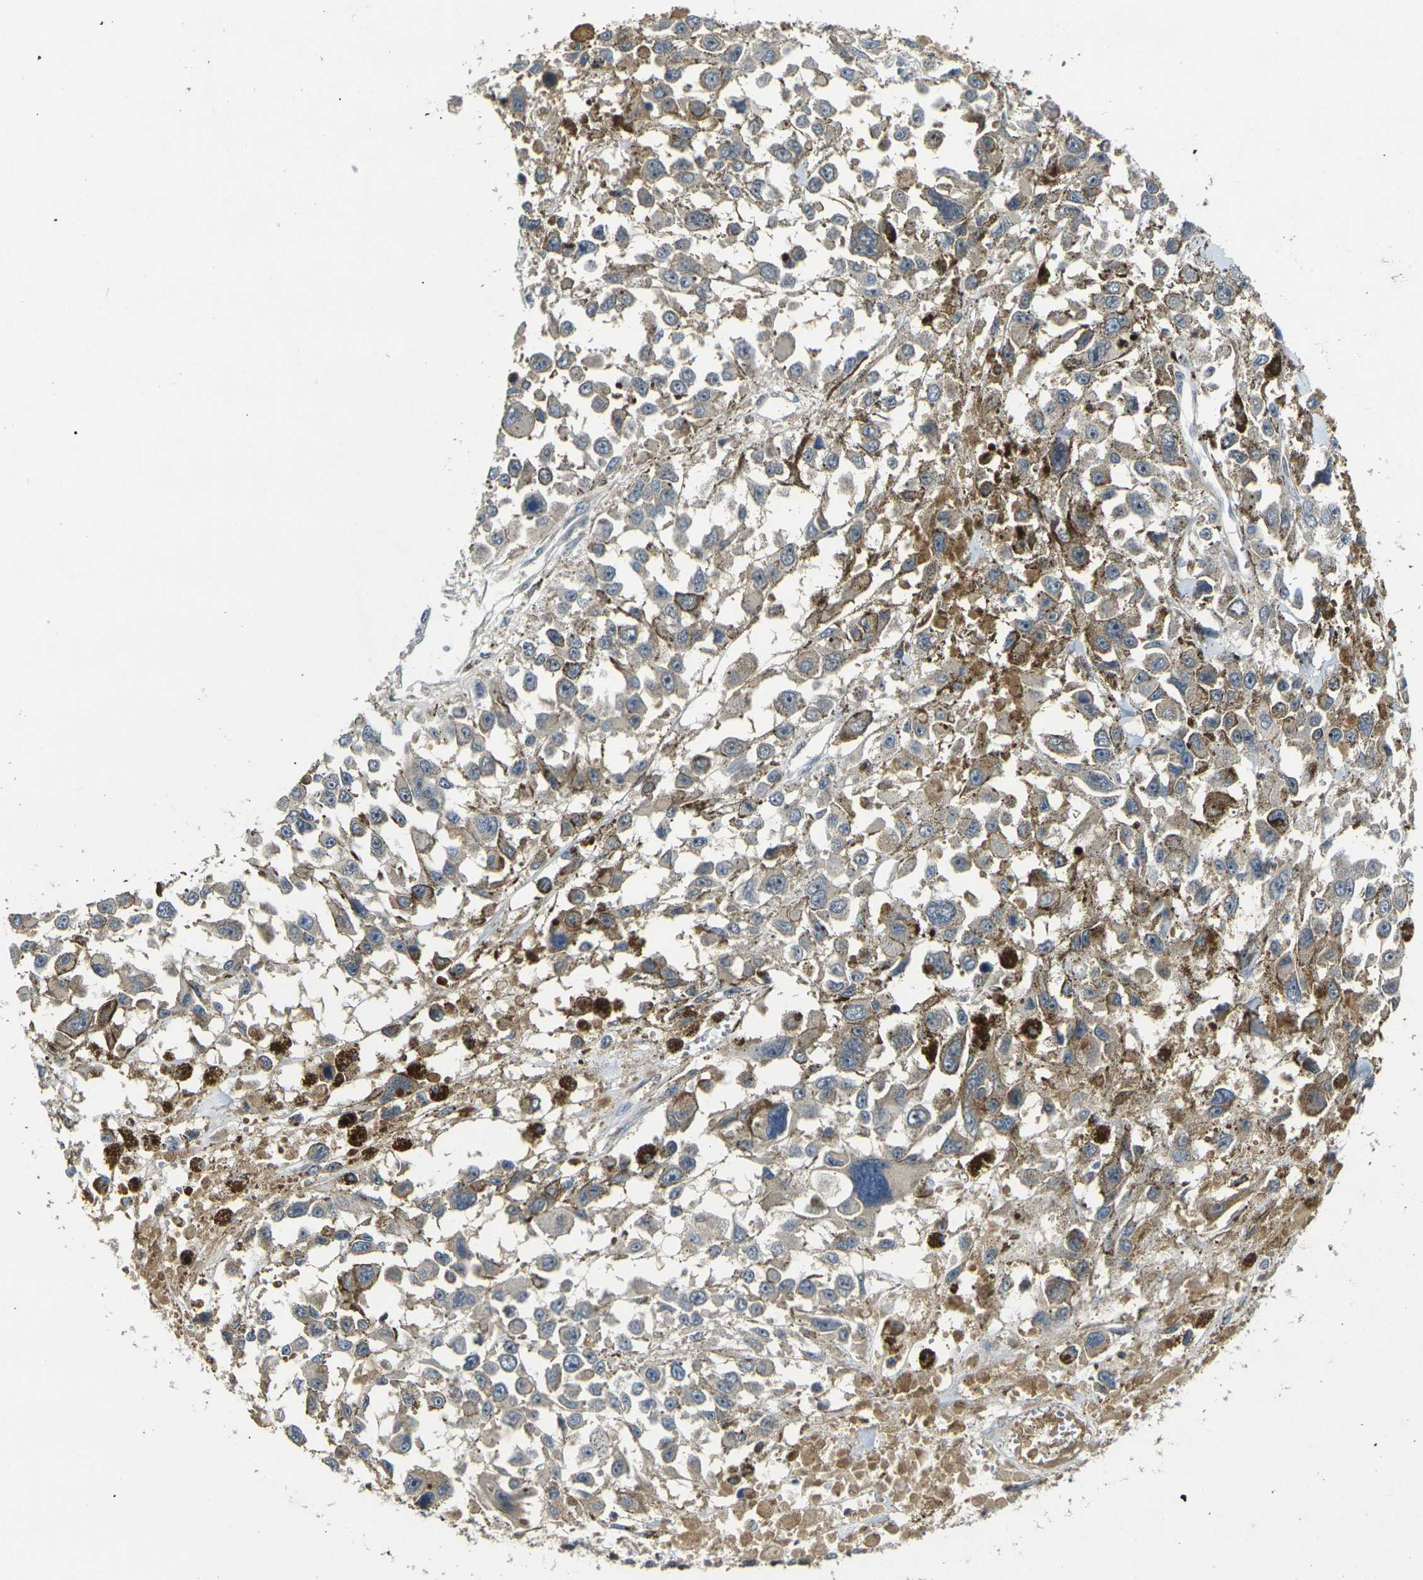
{"staining": {"intensity": "negative", "quantity": "none", "location": "none"}, "tissue": "melanoma", "cell_type": "Tumor cells", "image_type": "cancer", "snomed": [{"axis": "morphology", "description": "Malignant melanoma, Metastatic site"}, {"axis": "topography", "description": "Lymph node"}], "caption": "Protein analysis of melanoma reveals no significant staining in tumor cells.", "gene": "PIGL", "patient": {"sex": "male", "age": 59}}